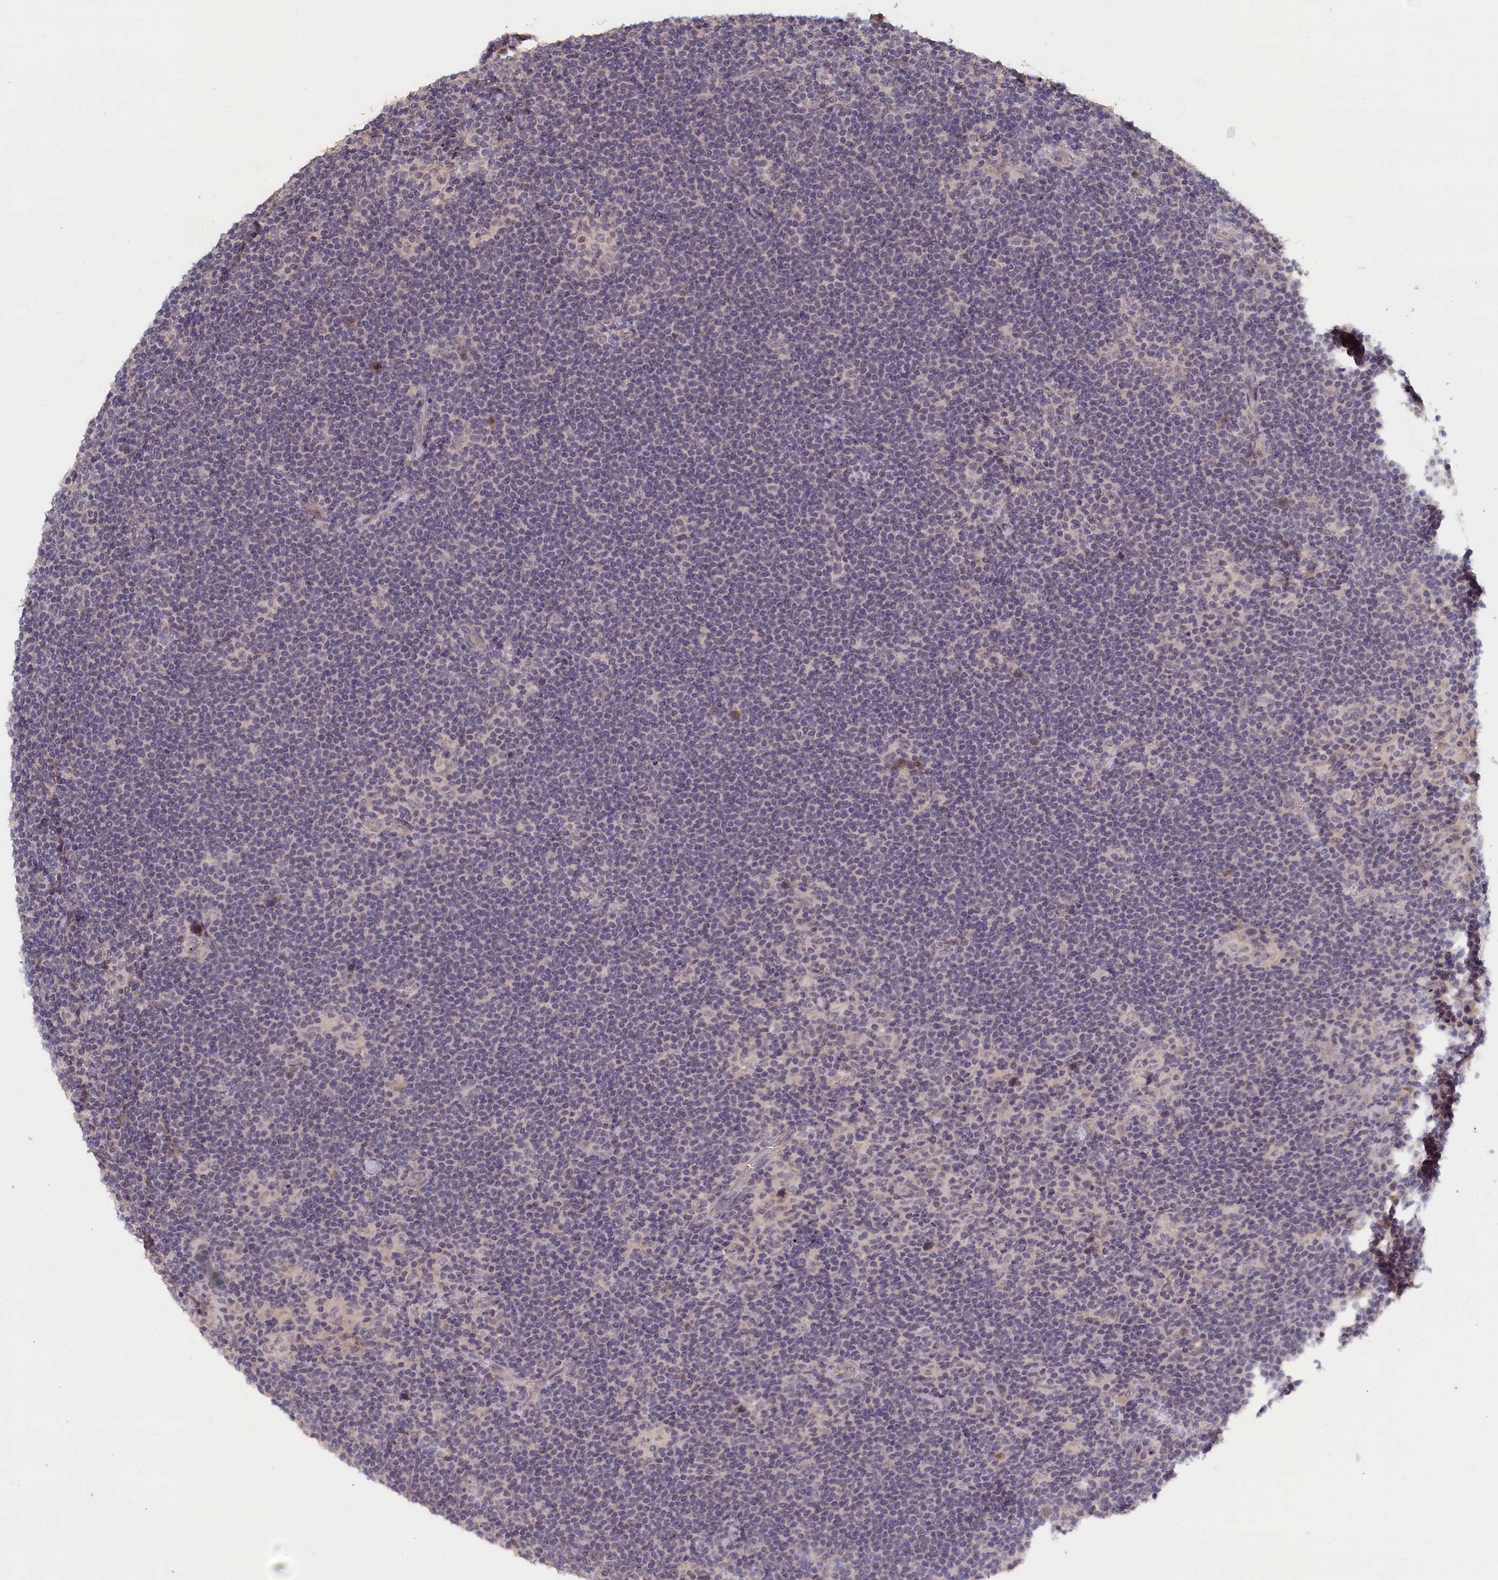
{"staining": {"intensity": "negative", "quantity": "none", "location": "none"}, "tissue": "lymphoma", "cell_type": "Tumor cells", "image_type": "cancer", "snomed": [{"axis": "morphology", "description": "Hodgkin's disease, NOS"}, {"axis": "topography", "description": "Lymph node"}], "caption": "Immunohistochemical staining of lymphoma reveals no significant staining in tumor cells. (Immunohistochemistry, brightfield microscopy, high magnification).", "gene": "CELF5", "patient": {"sex": "female", "age": 57}}